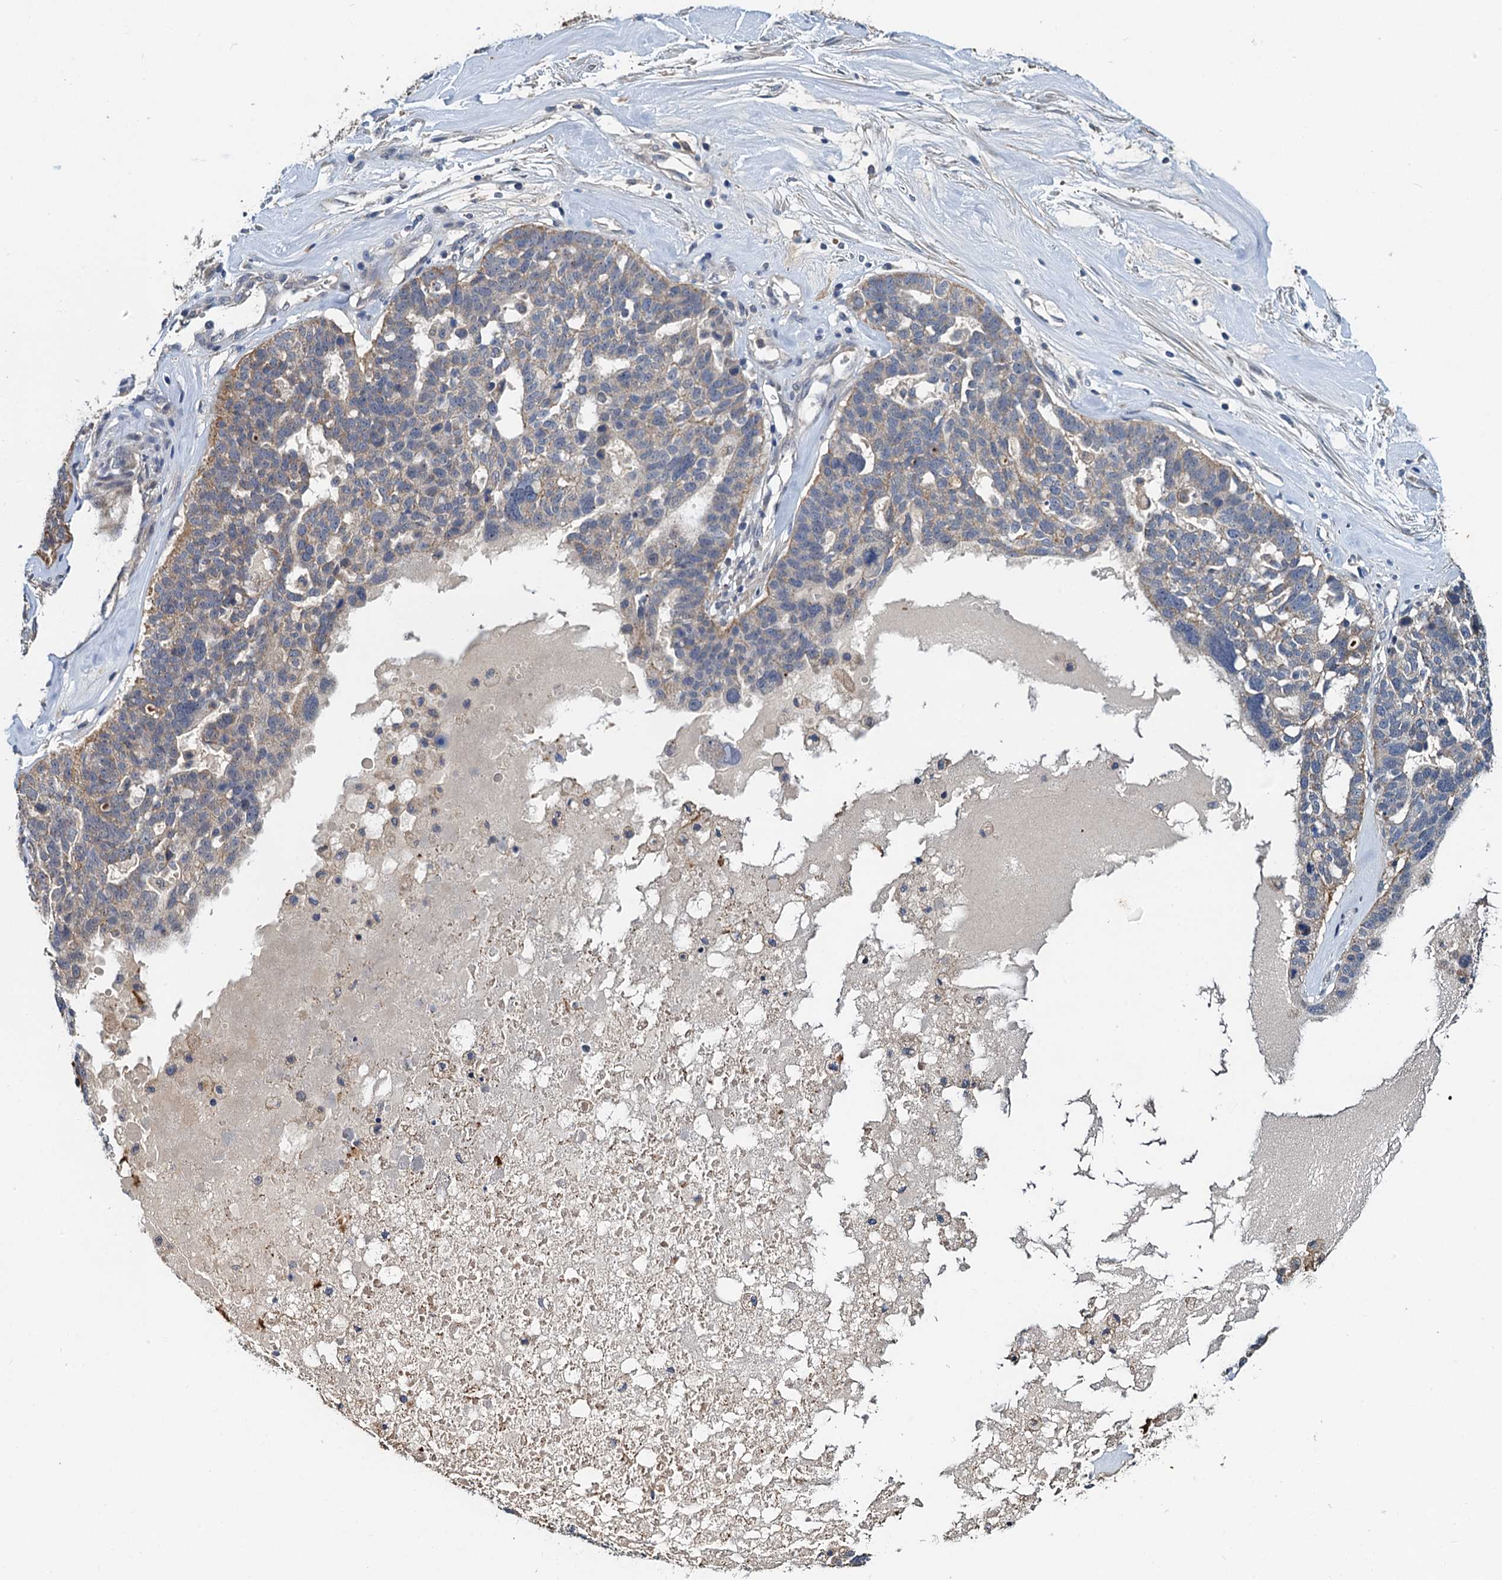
{"staining": {"intensity": "weak", "quantity": "<25%", "location": "cytoplasmic/membranous"}, "tissue": "ovarian cancer", "cell_type": "Tumor cells", "image_type": "cancer", "snomed": [{"axis": "morphology", "description": "Cystadenocarcinoma, serous, NOS"}, {"axis": "topography", "description": "Ovary"}], "caption": "IHC micrograph of ovarian cancer stained for a protein (brown), which demonstrates no staining in tumor cells. The staining is performed using DAB (3,3'-diaminobenzidine) brown chromogen with nuclei counter-stained in using hematoxylin.", "gene": "ZNF606", "patient": {"sex": "female", "age": 59}}